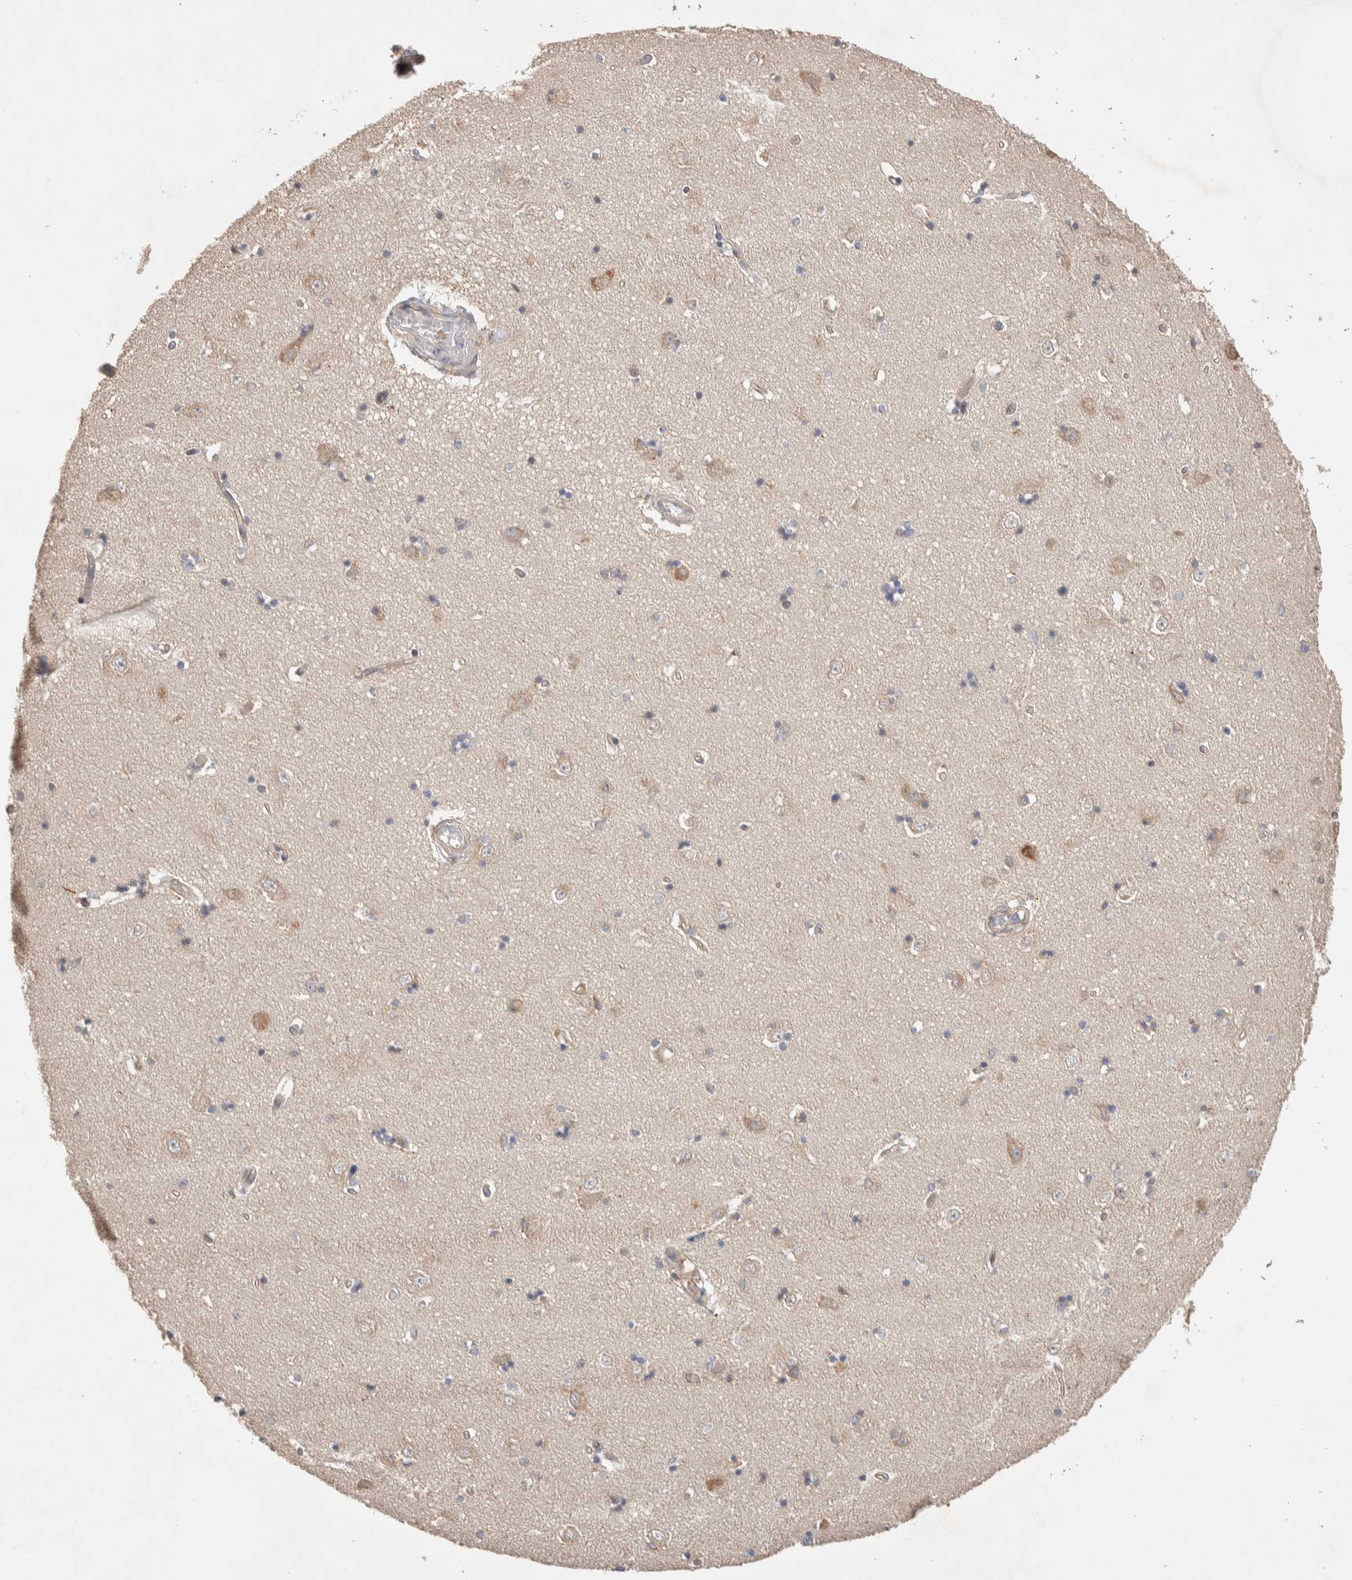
{"staining": {"intensity": "weak", "quantity": "<25%", "location": "cytoplasmic/membranous"}, "tissue": "hippocampus", "cell_type": "Glial cells", "image_type": "normal", "snomed": [{"axis": "morphology", "description": "Normal tissue, NOS"}, {"axis": "topography", "description": "Hippocampus"}], "caption": "IHC of benign human hippocampus shows no staining in glial cells.", "gene": "DEPTOR", "patient": {"sex": "male", "age": 45}}